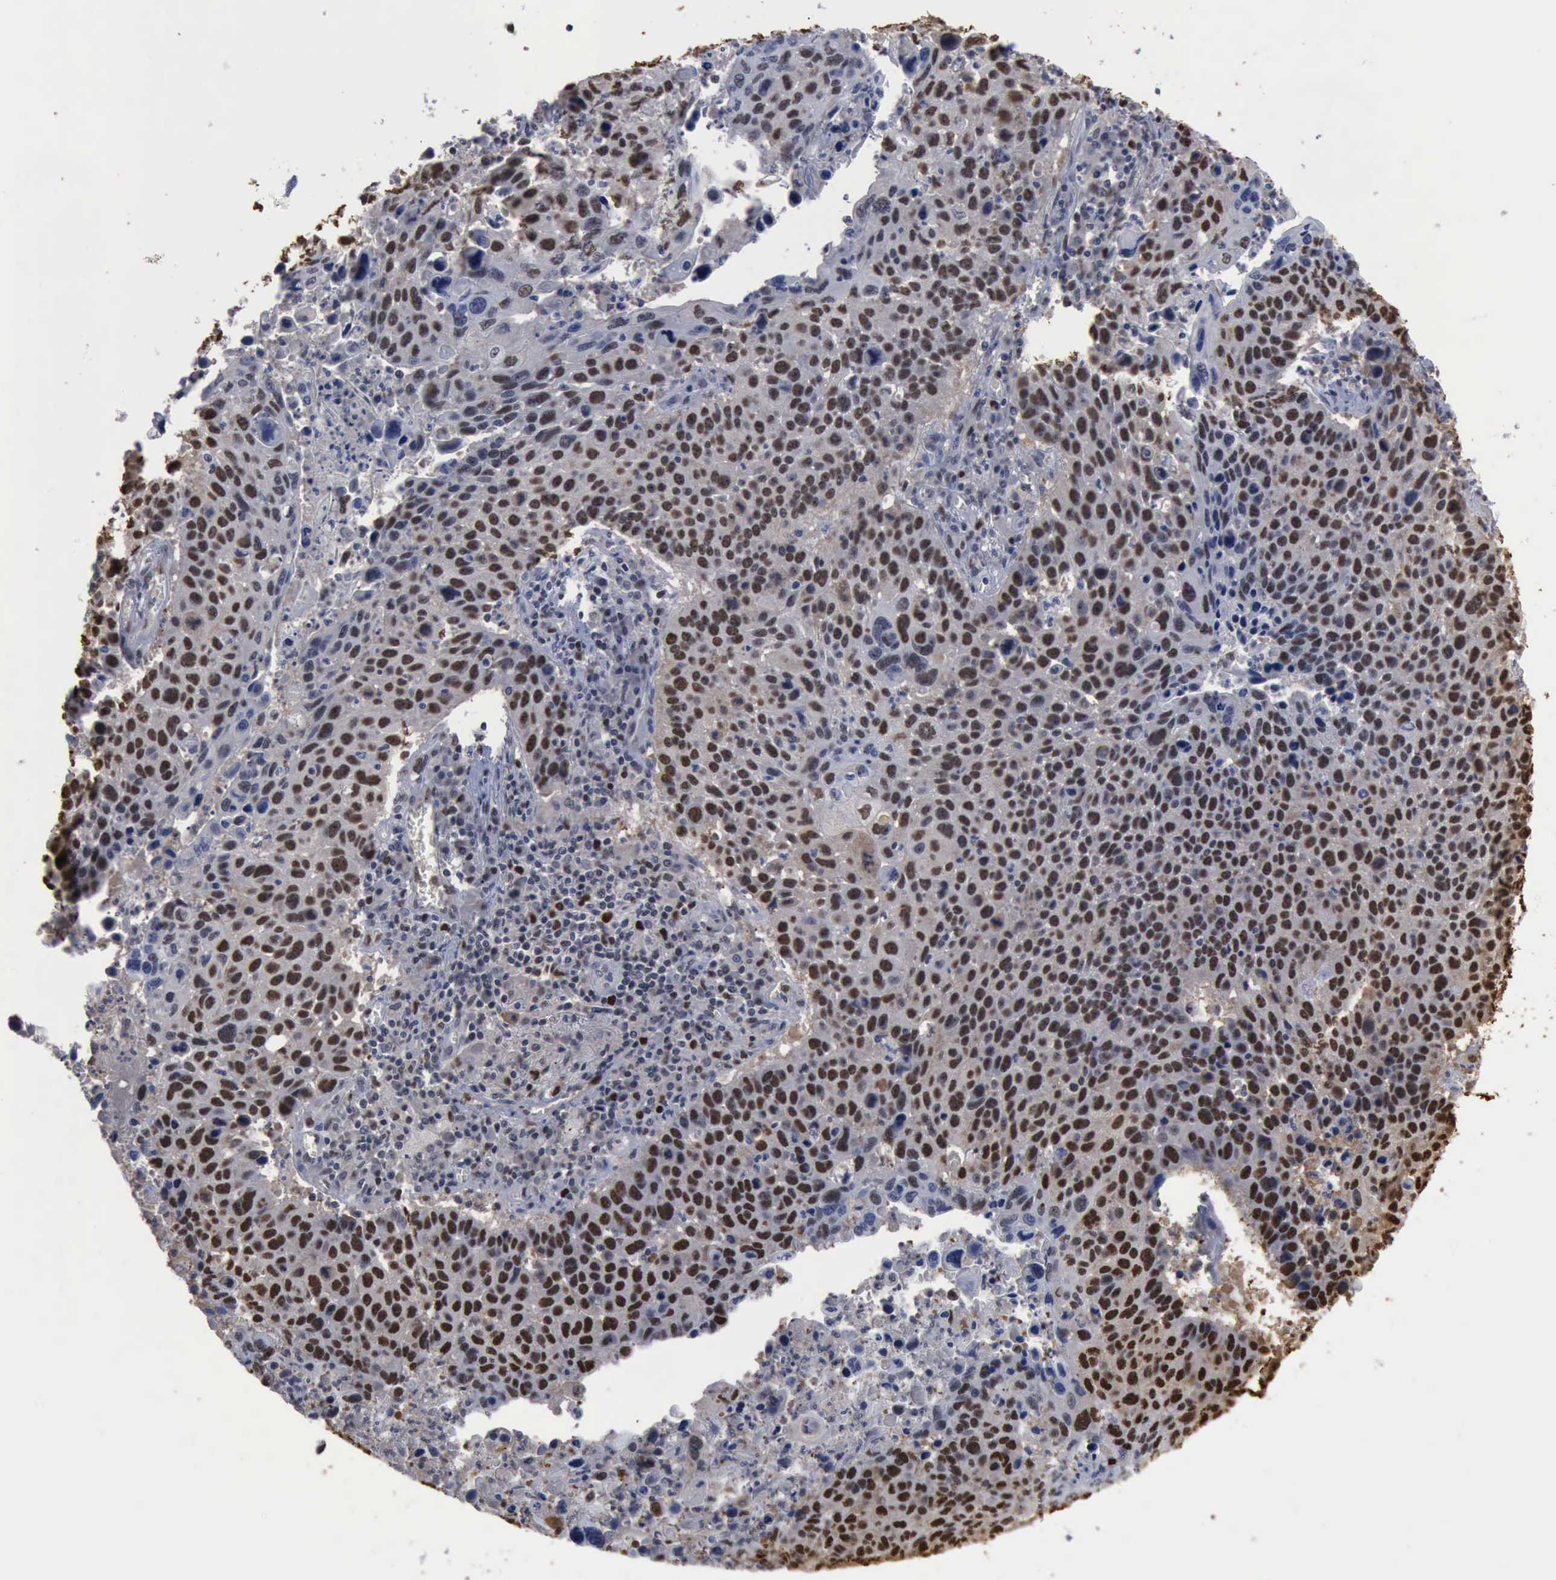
{"staining": {"intensity": "moderate", "quantity": ">75%", "location": "nuclear"}, "tissue": "lung cancer", "cell_type": "Tumor cells", "image_type": "cancer", "snomed": [{"axis": "morphology", "description": "Squamous cell carcinoma, NOS"}, {"axis": "topography", "description": "Lymph node"}, {"axis": "topography", "description": "Lung"}], "caption": "High-magnification brightfield microscopy of squamous cell carcinoma (lung) stained with DAB (3,3'-diaminobenzidine) (brown) and counterstained with hematoxylin (blue). tumor cells exhibit moderate nuclear positivity is seen in about>75% of cells.", "gene": "PCNA", "patient": {"sex": "male", "age": 74}}